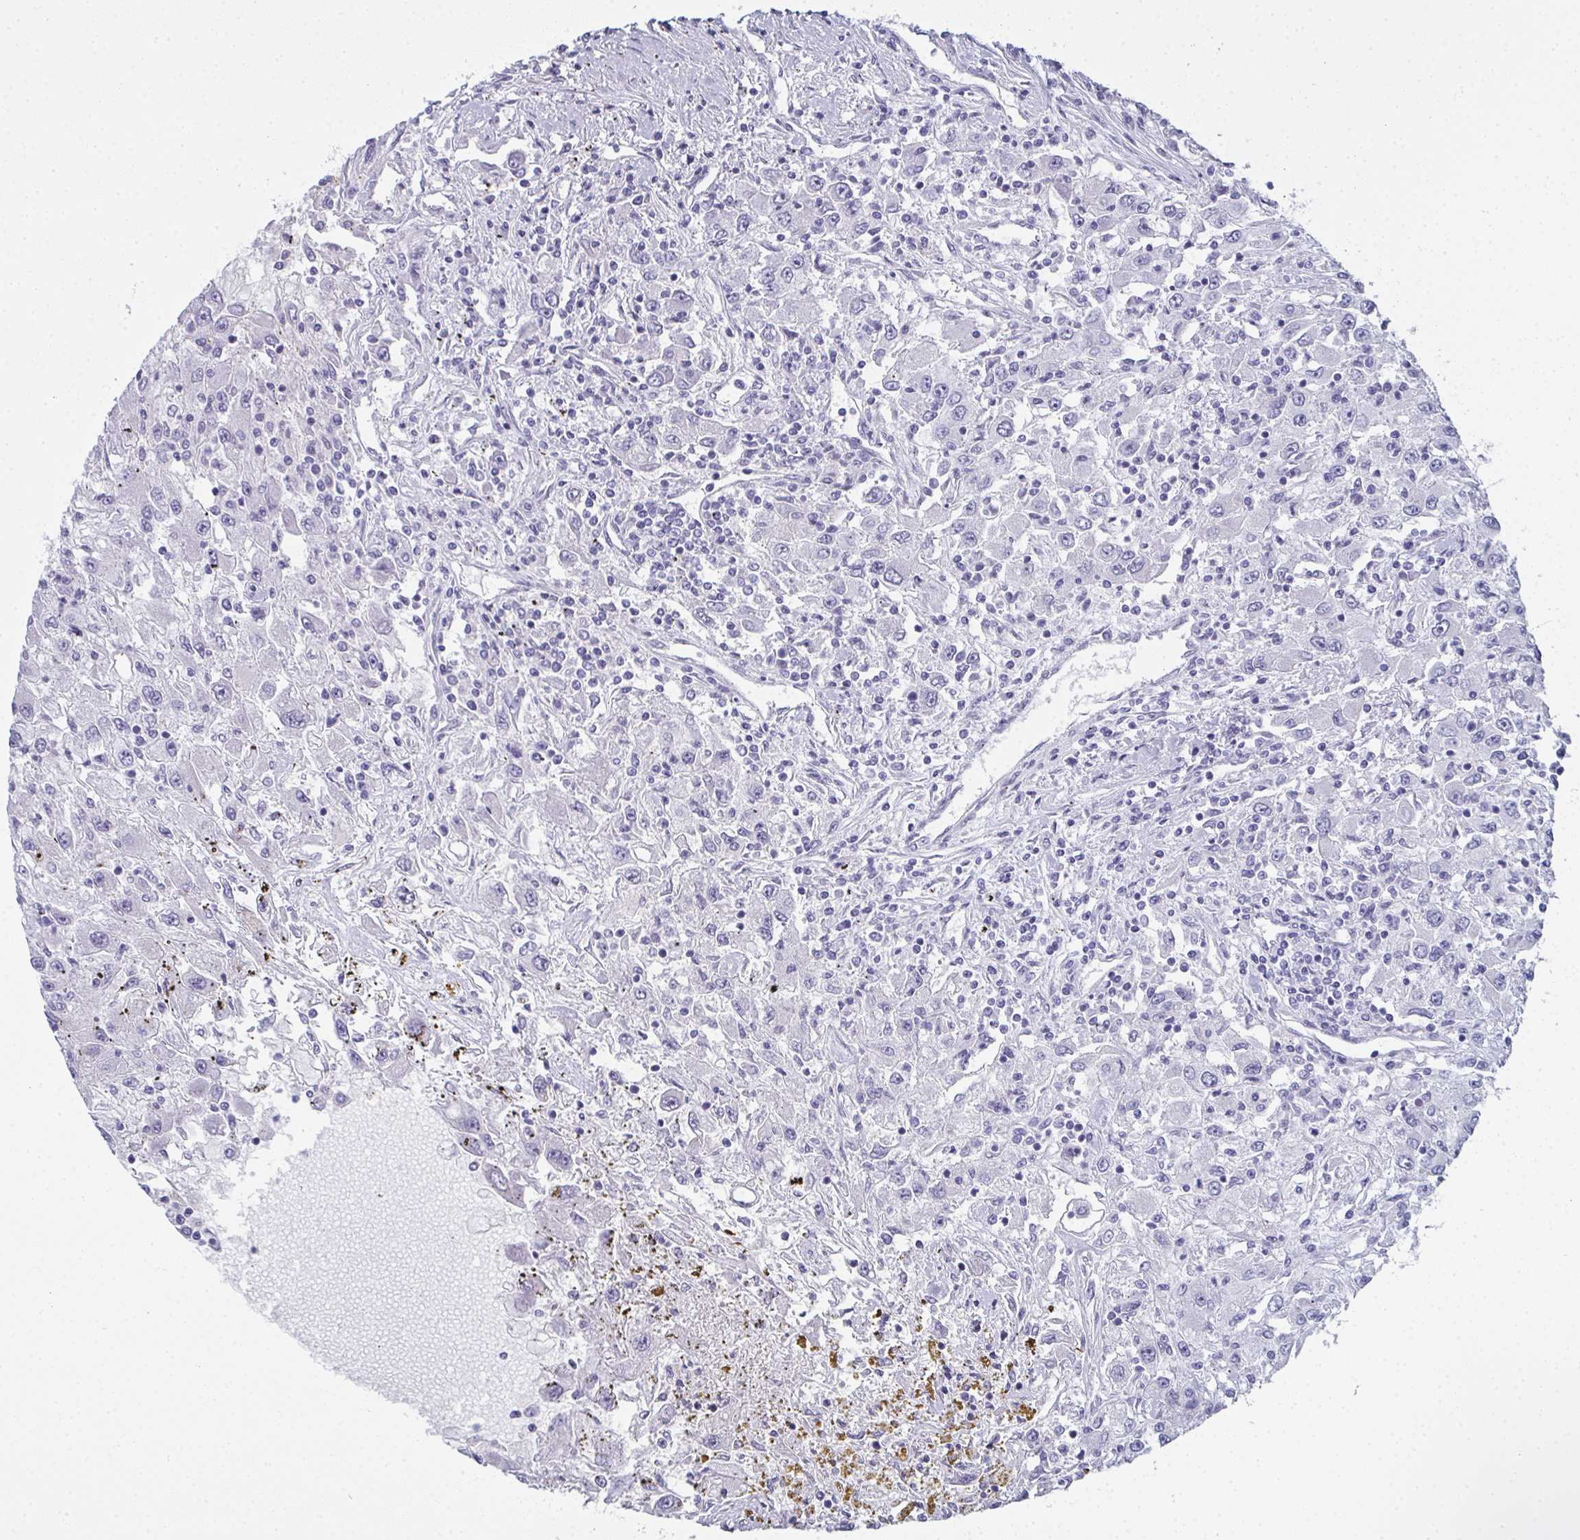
{"staining": {"intensity": "negative", "quantity": "none", "location": "none"}, "tissue": "renal cancer", "cell_type": "Tumor cells", "image_type": "cancer", "snomed": [{"axis": "morphology", "description": "Adenocarcinoma, NOS"}, {"axis": "topography", "description": "Kidney"}], "caption": "A high-resolution histopathology image shows immunohistochemistry staining of renal cancer, which demonstrates no significant positivity in tumor cells.", "gene": "SLC36A2", "patient": {"sex": "female", "age": 67}}